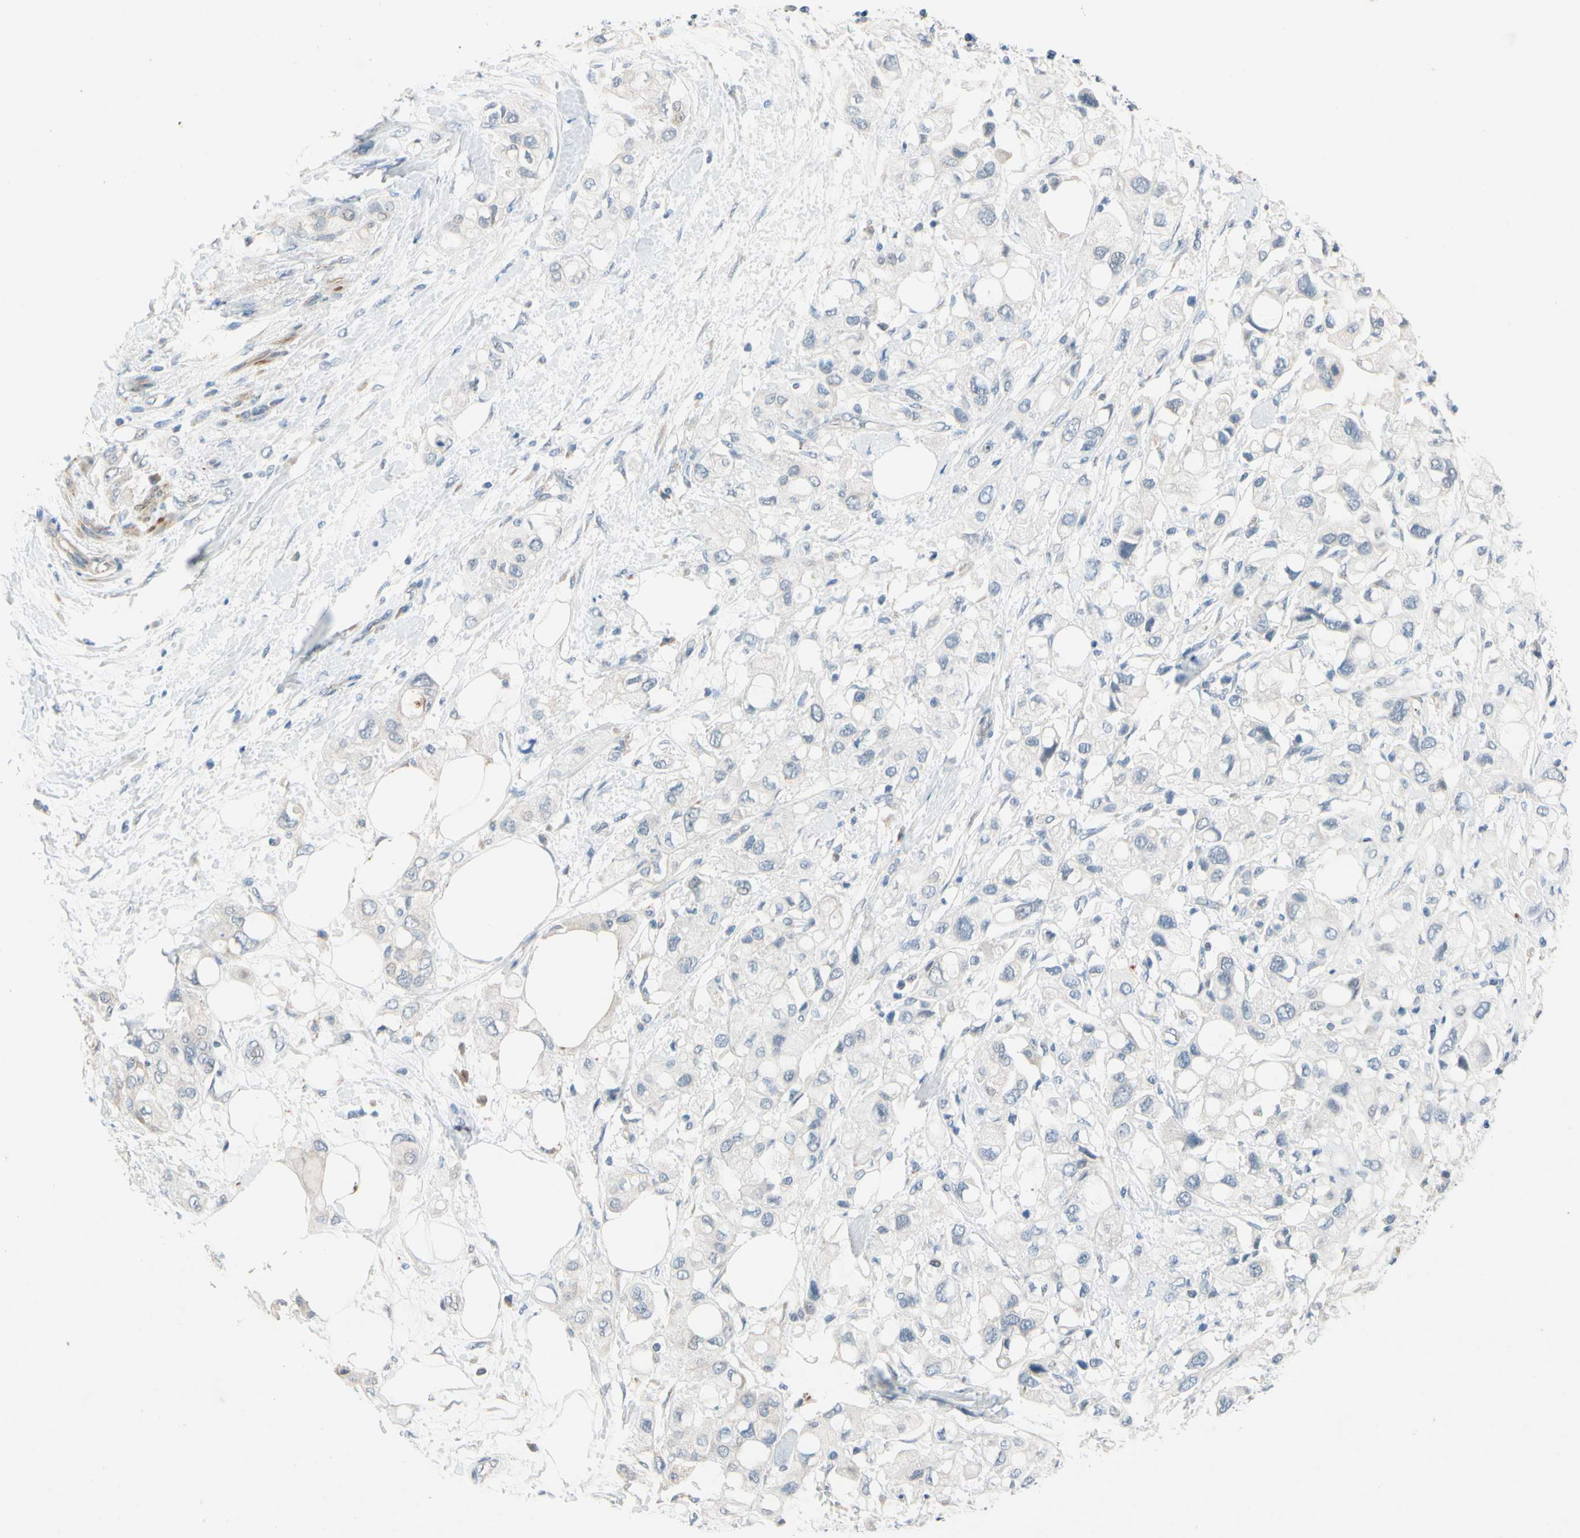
{"staining": {"intensity": "negative", "quantity": "none", "location": "none"}, "tissue": "pancreatic cancer", "cell_type": "Tumor cells", "image_type": "cancer", "snomed": [{"axis": "morphology", "description": "Adenocarcinoma, NOS"}, {"axis": "topography", "description": "Pancreas"}], "caption": "Human pancreatic adenocarcinoma stained for a protein using immunohistochemistry shows no staining in tumor cells.", "gene": "SLC27A6", "patient": {"sex": "female", "age": 56}}